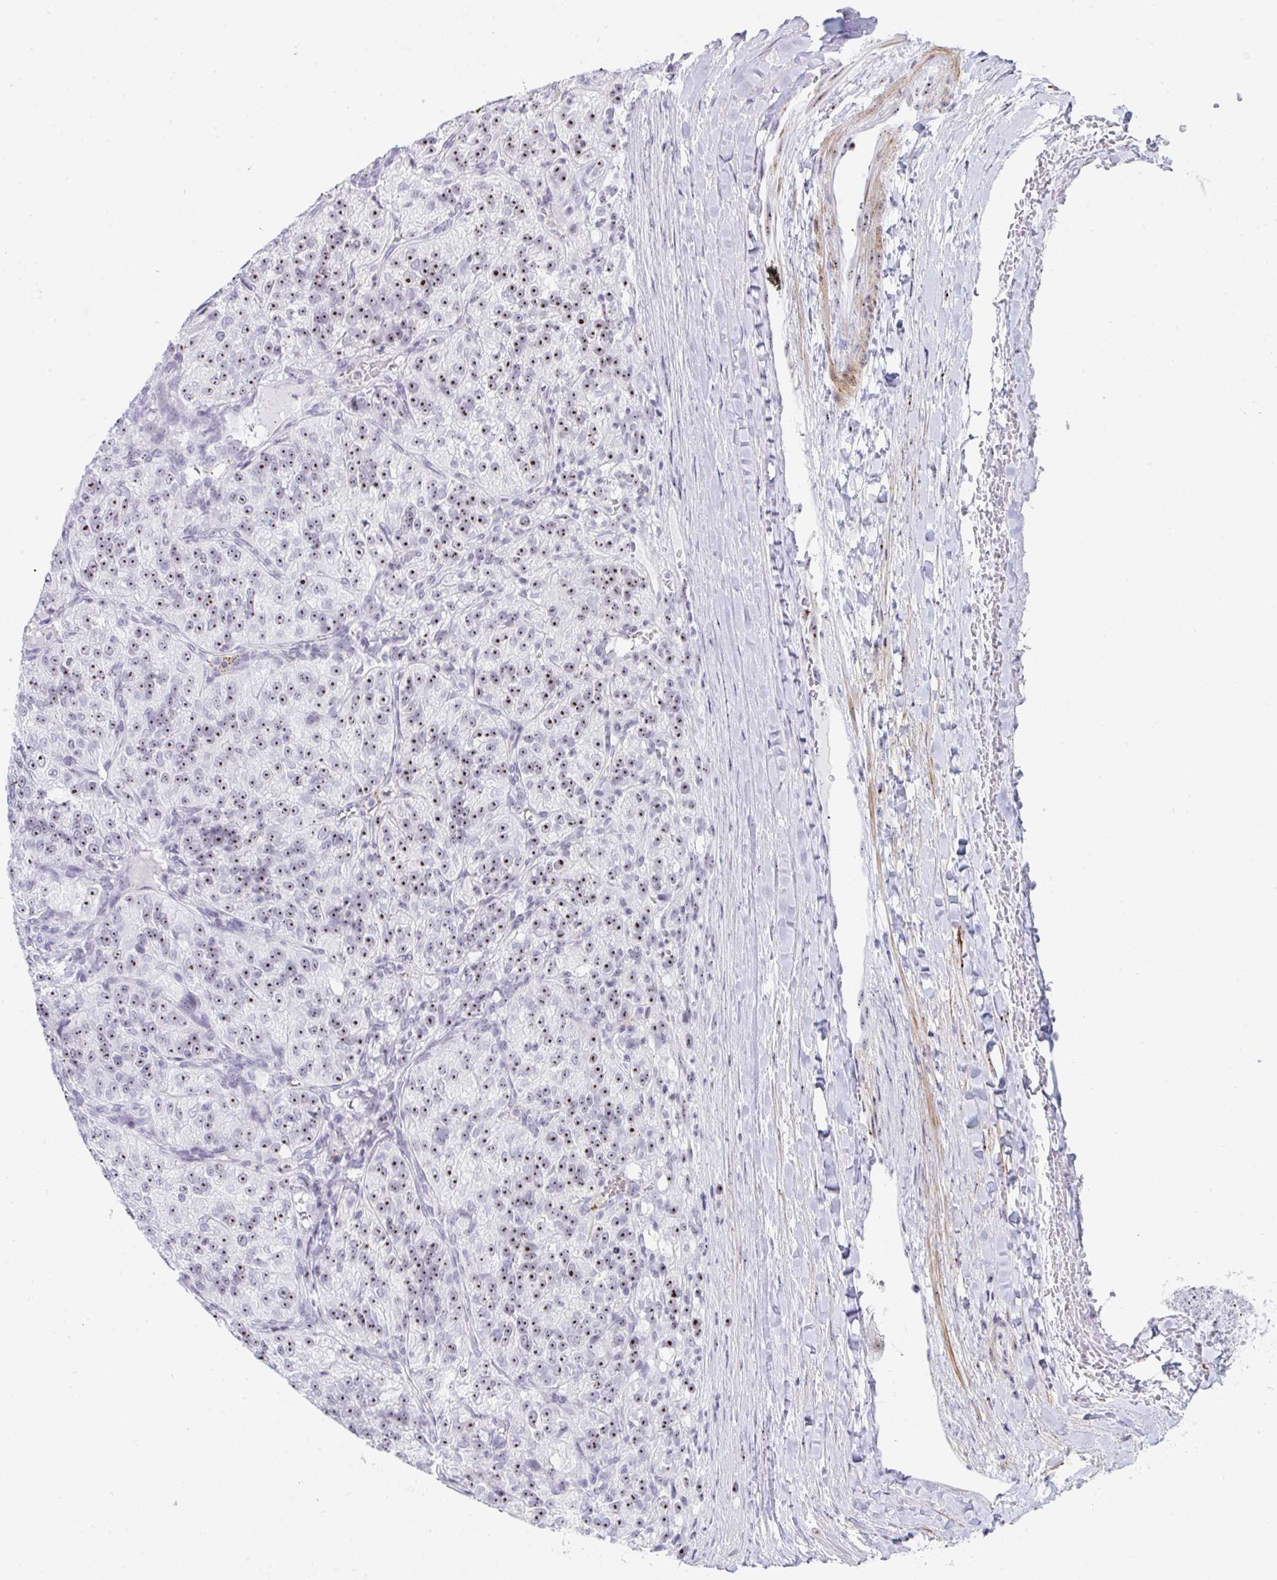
{"staining": {"intensity": "moderate", "quantity": ">75%", "location": "nuclear"}, "tissue": "renal cancer", "cell_type": "Tumor cells", "image_type": "cancer", "snomed": [{"axis": "morphology", "description": "Adenocarcinoma, NOS"}, {"axis": "topography", "description": "Kidney"}], "caption": "Immunohistochemistry (DAB) staining of human renal cancer (adenocarcinoma) reveals moderate nuclear protein staining in approximately >75% of tumor cells.", "gene": "NOP10", "patient": {"sex": "female", "age": 63}}